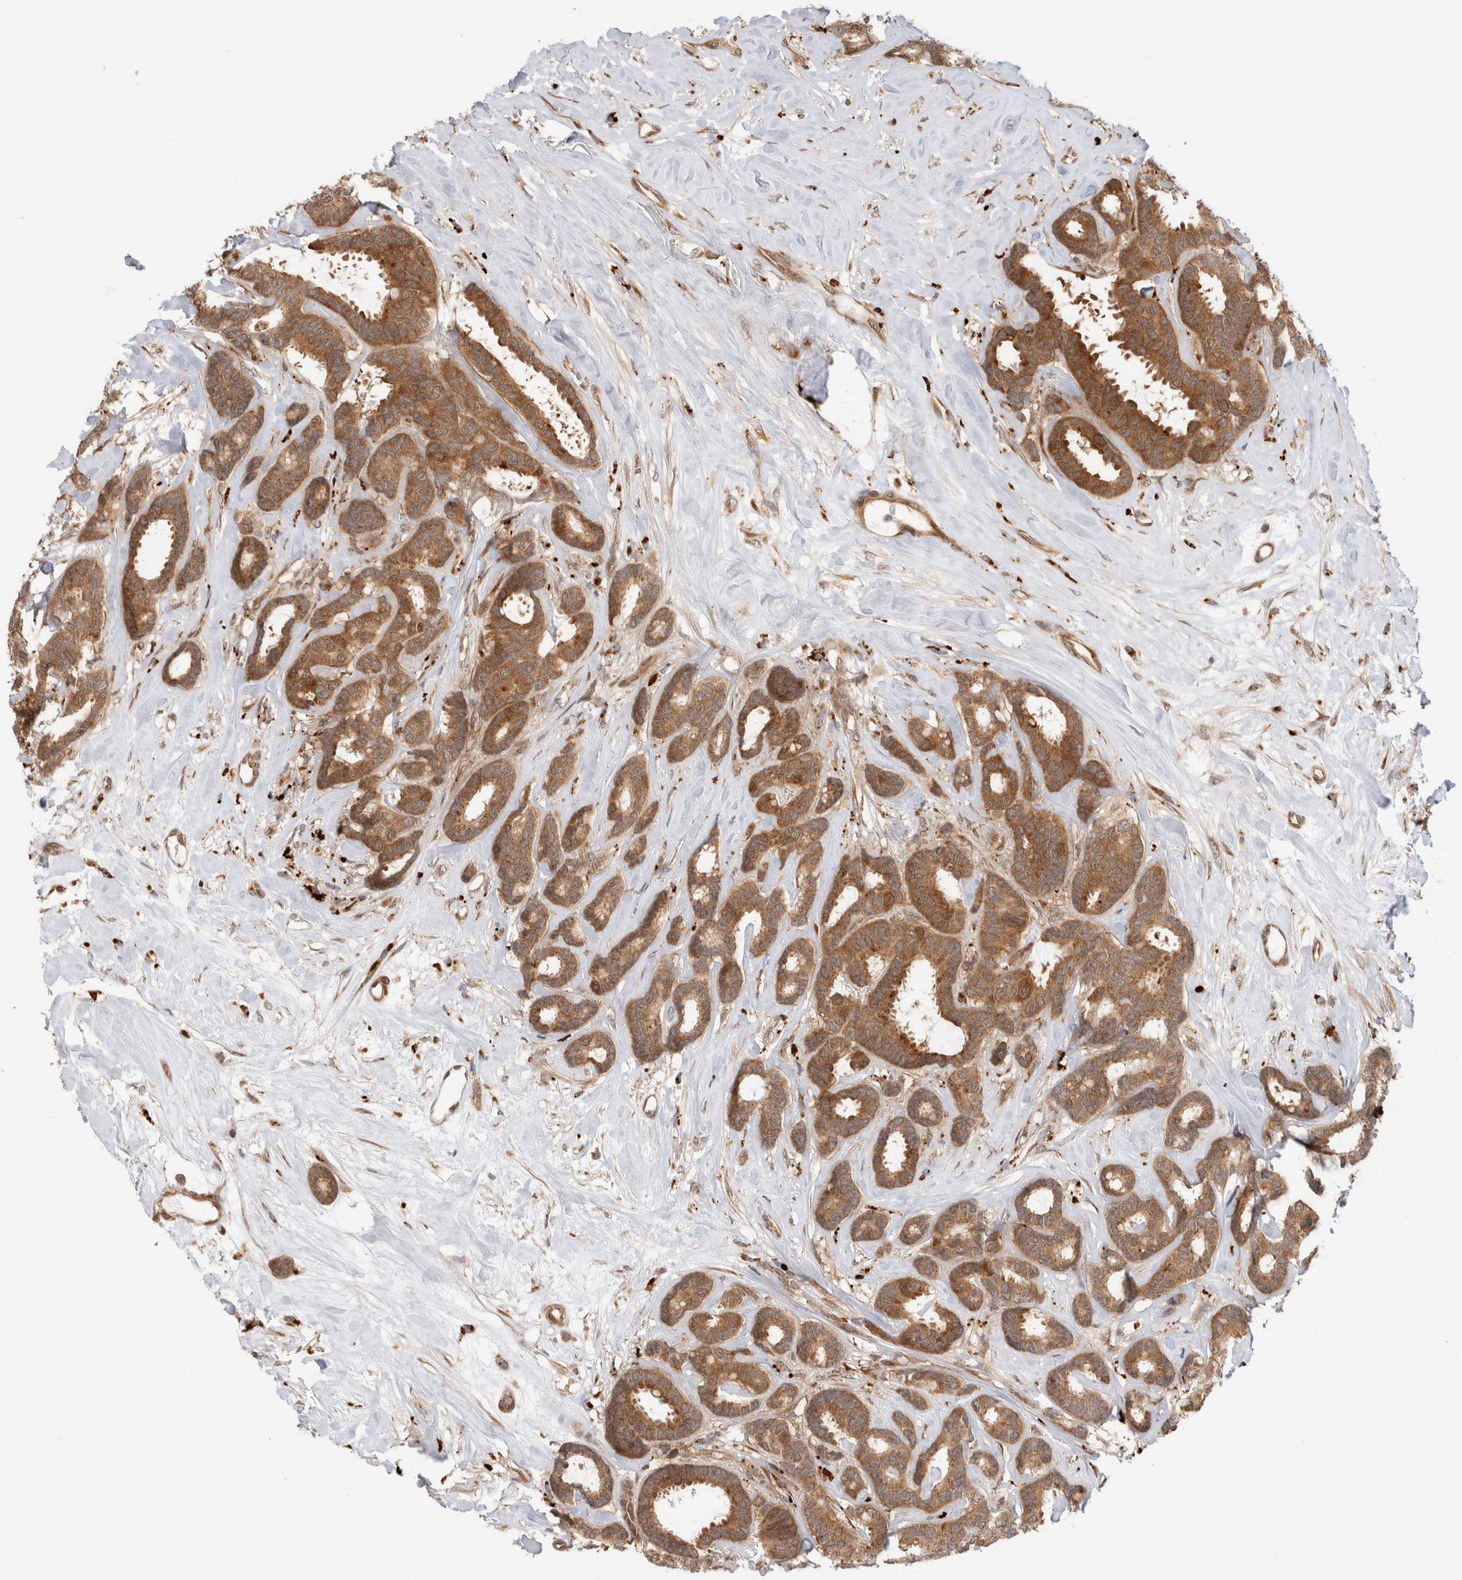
{"staining": {"intensity": "moderate", "quantity": ">75%", "location": "cytoplasmic/membranous"}, "tissue": "breast cancer", "cell_type": "Tumor cells", "image_type": "cancer", "snomed": [{"axis": "morphology", "description": "Duct carcinoma"}, {"axis": "topography", "description": "Breast"}], "caption": "IHC photomicrograph of neoplastic tissue: human breast cancer (infiltrating ductal carcinoma) stained using immunohistochemistry (IHC) exhibits medium levels of moderate protein expression localized specifically in the cytoplasmic/membranous of tumor cells, appearing as a cytoplasmic/membranous brown color.", "gene": "ACTL9", "patient": {"sex": "female", "age": 87}}